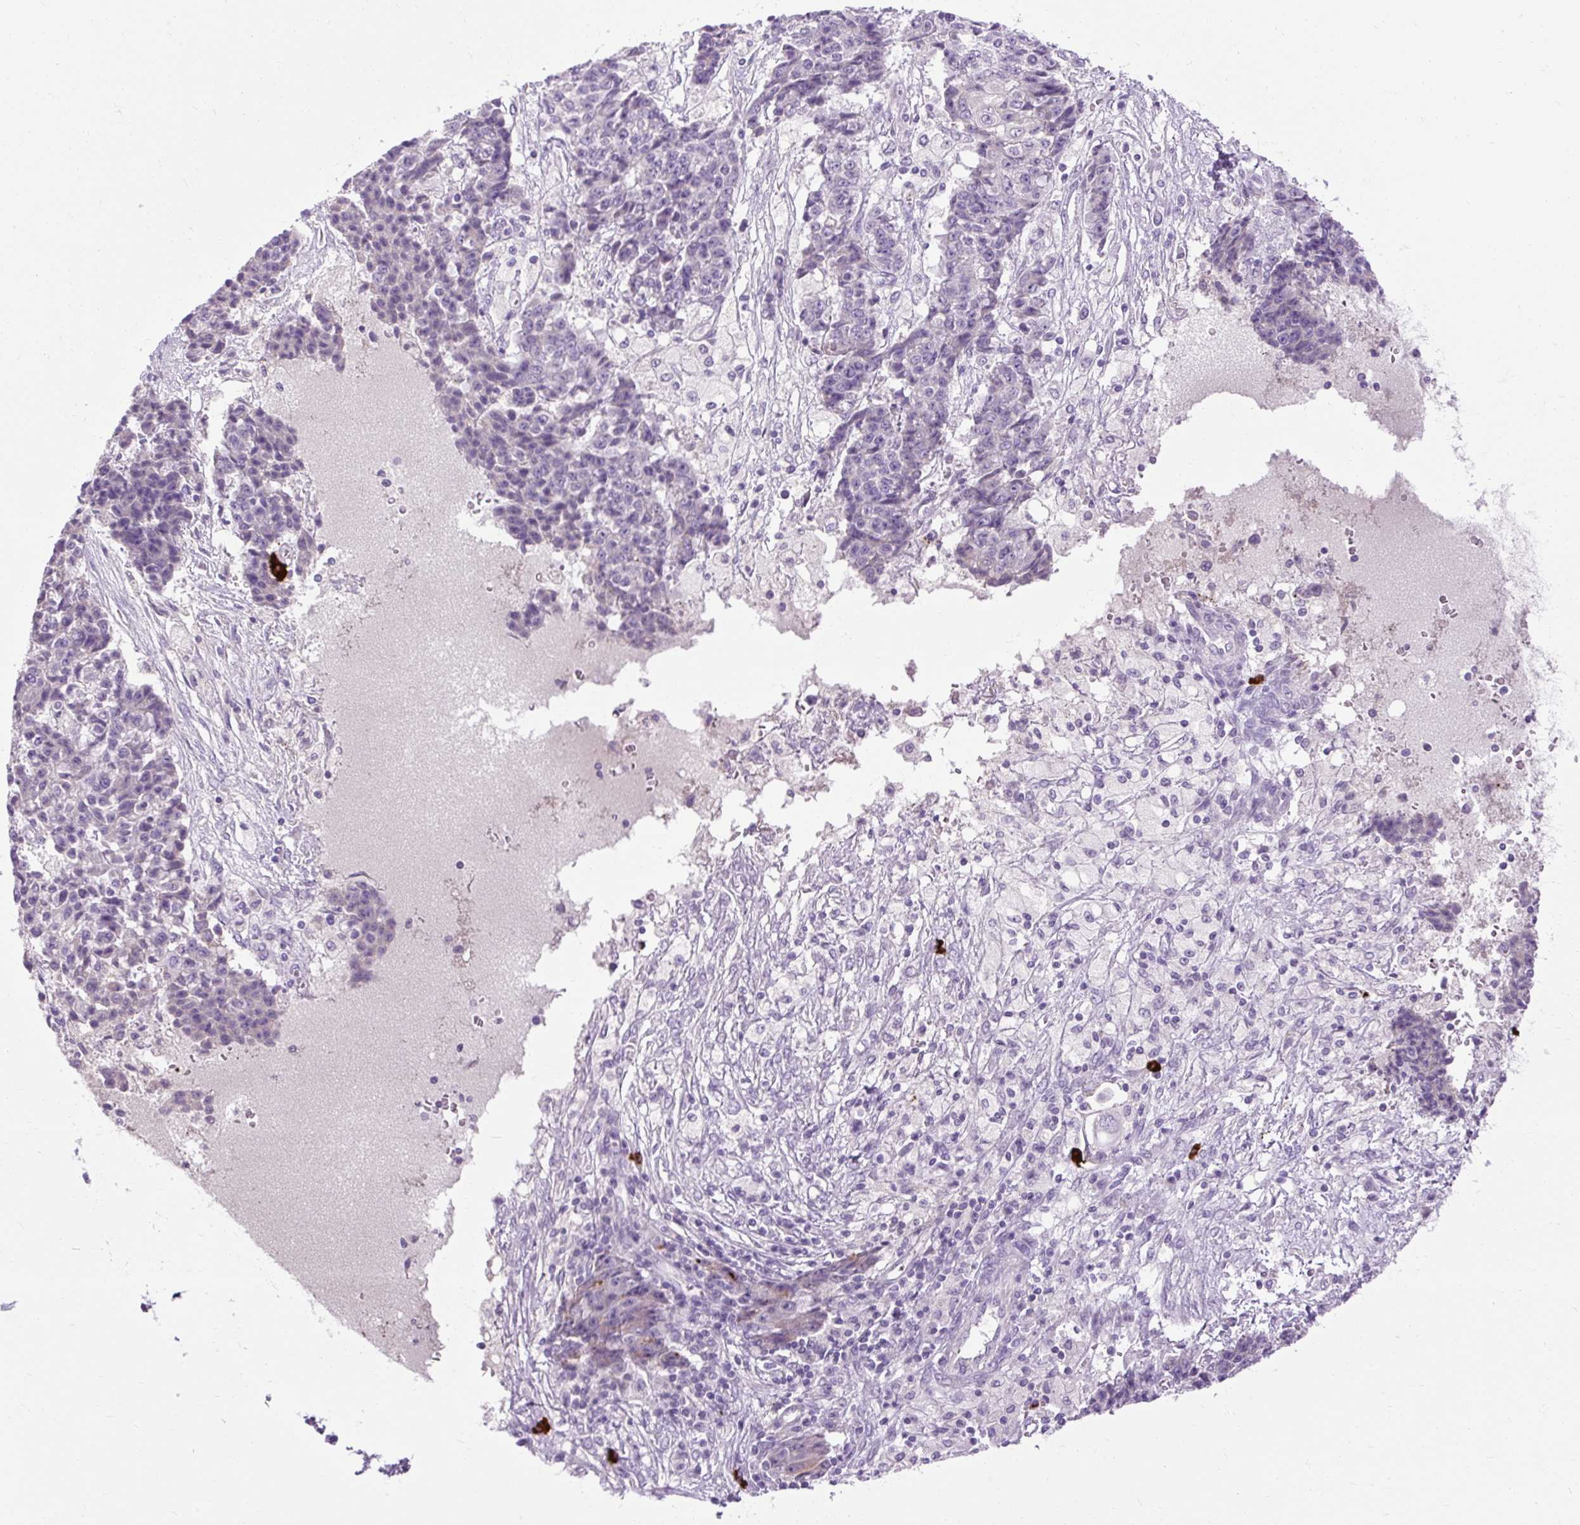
{"staining": {"intensity": "negative", "quantity": "none", "location": "none"}, "tissue": "ovarian cancer", "cell_type": "Tumor cells", "image_type": "cancer", "snomed": [{"axis": "morphology", "description": "Carcinoma, endometroid"}, {"axis": "topography", "description": "Ovary"}], "caption": "DAB immunohistochemical staining of ovarian cancer exhibits no significant staining in tumor cells. The staining is performed using DAB (3,3'-diaminobenzidine) brown chromogen with nuclei counter-stained in using hematoxylin.", "gene": "ARRDC2", "patient": {"sex": "female", "age": 42}}